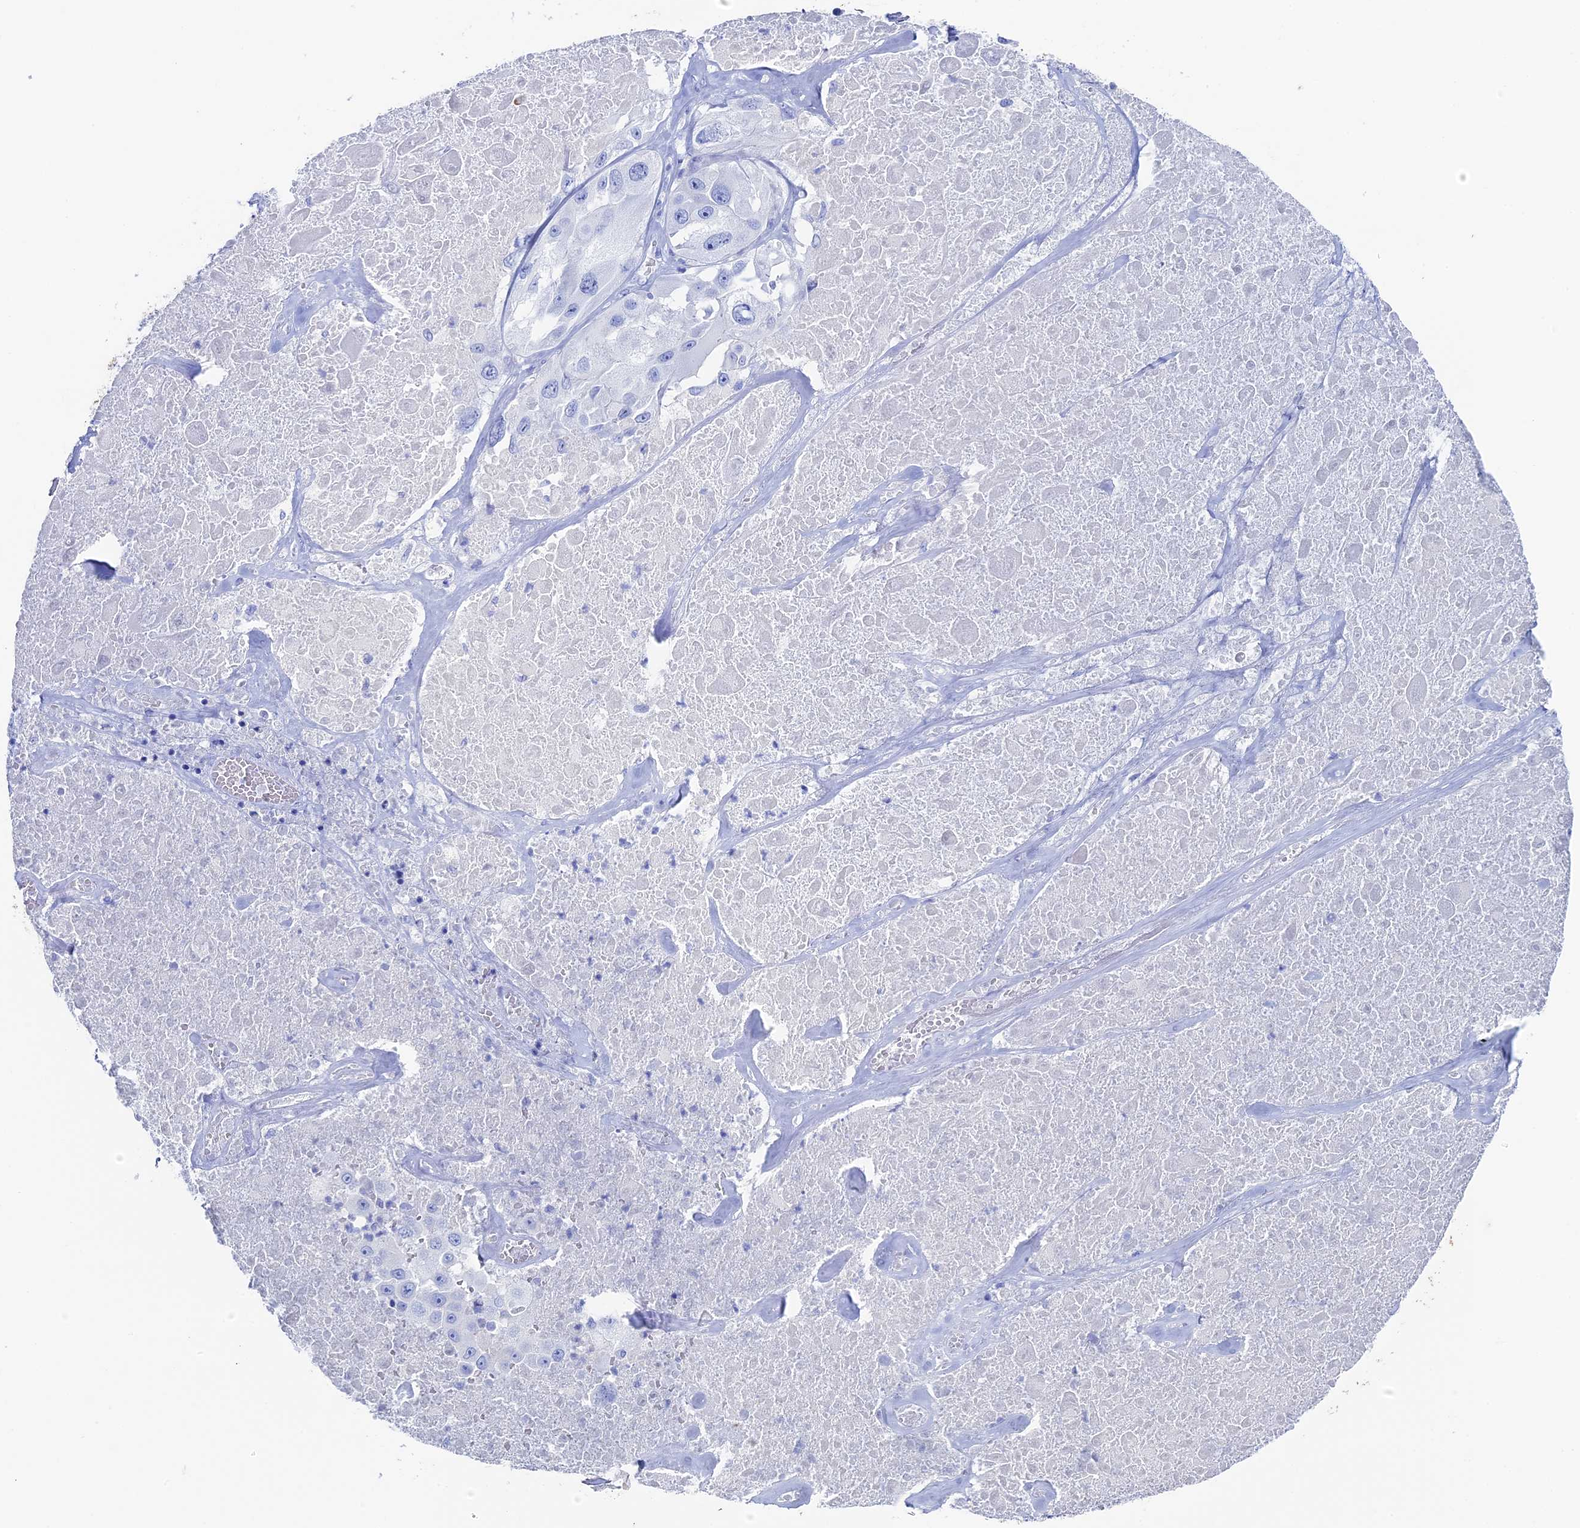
{"staining": {"intensity": "negative", "quantity": "none", "location": "none"}, "tissue": "melanoma", "cell_type": "Tumor cells", "image_type": "cancer", "snomed": [{"axis": "morphology", "description": "Malignant melanoma, Metastatic site"}, {"axis": "topography", "description": "Lymph node"}], "caption": "High magnification brightfield microscopy of malignant melanoma (metastatic site) stained with DAB (brown) and counterstained with hematoxylin (blue): tumor cells show no significant expression.", "gene": "UNC119", "patient": {"sex": "male", "age": 62}}